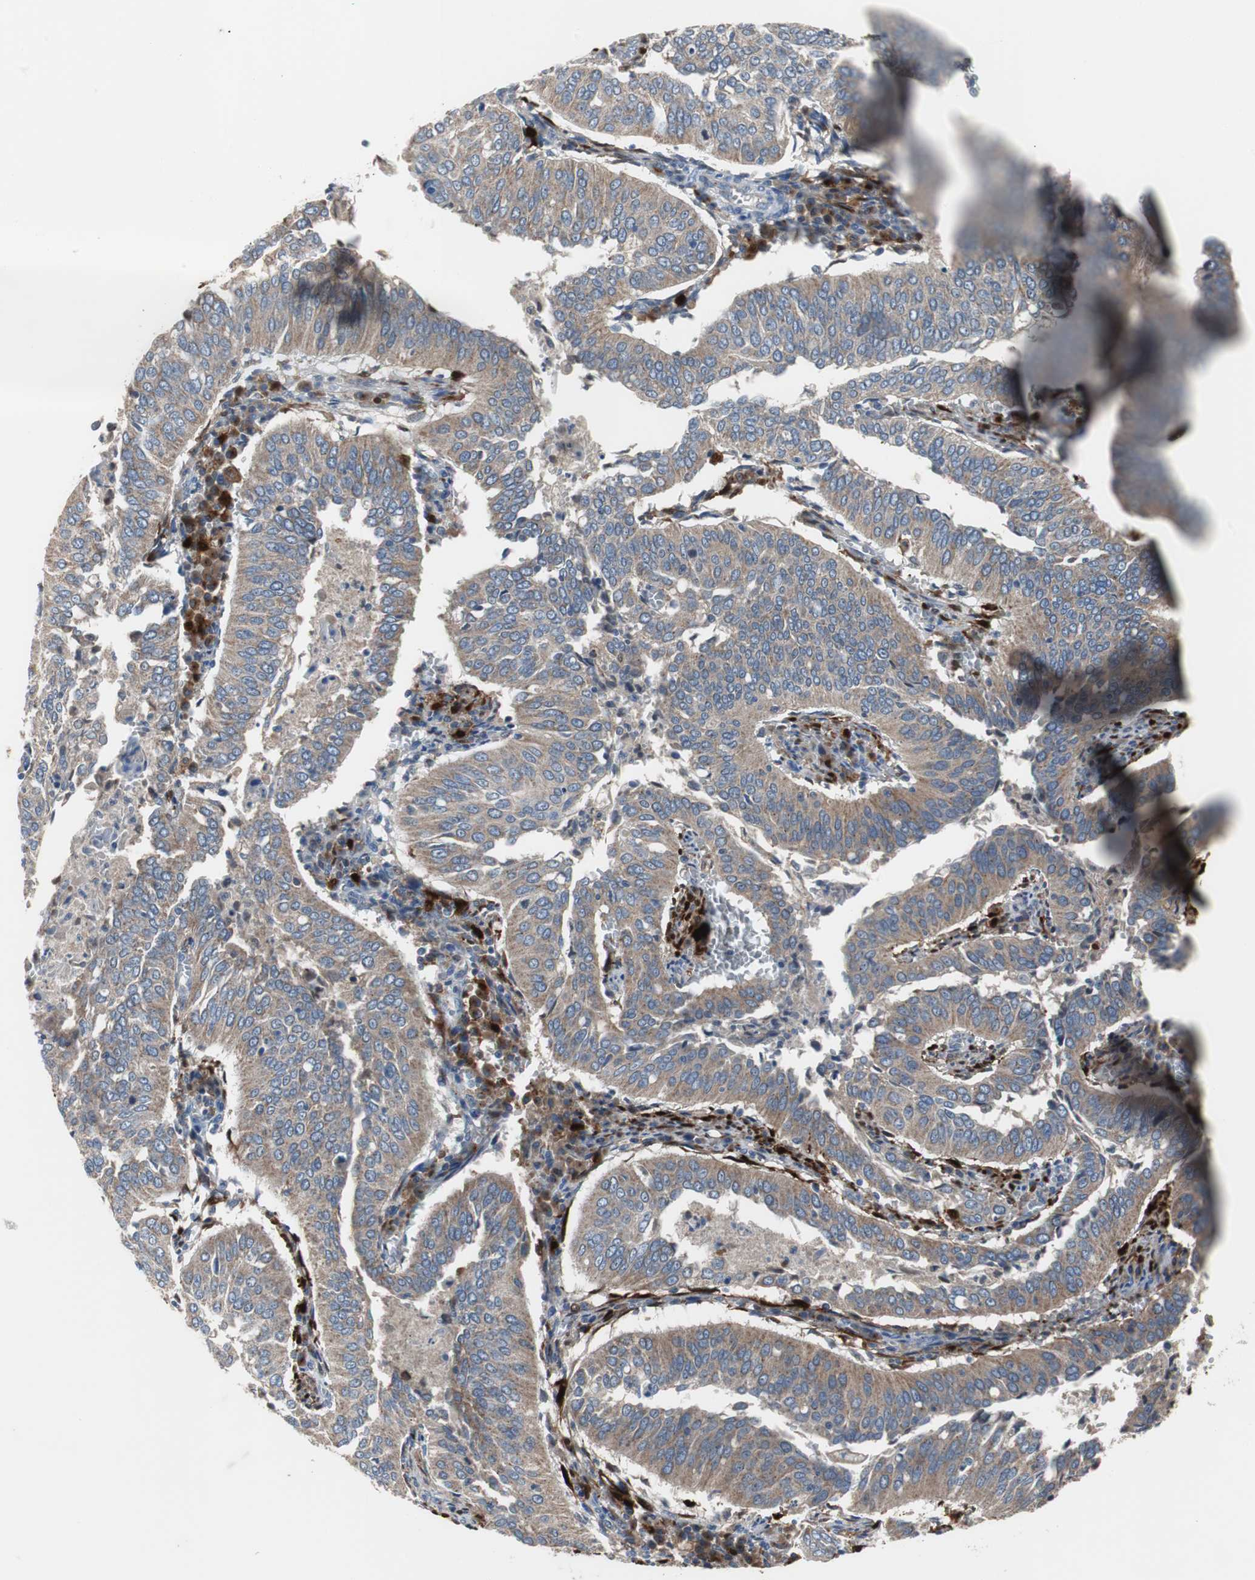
{"staining": {"intensity": "moderate", "quantity": ">75%", "location": "cytoplasmic/membranous"}, "tissue": "cervical cancer", "cell_type": "Tumor cells", "image_type": "cancer", "snomed": [{"axis": "morphology", "description": "Squamous cell carcinoma, NOS"}, {"axis": "topography", "description": "Cervix"}], "caption": "The histopathology image displays staining of cervical cancer (squamous cell carcinoma), revealing moderate cytoplasmic/membranous protein expression (brown color) within tumor cells. (IHC, brightfield microscopy, high magnification).", "gene": "CALB2", "patient": {"sex": "female", "age": 39}}